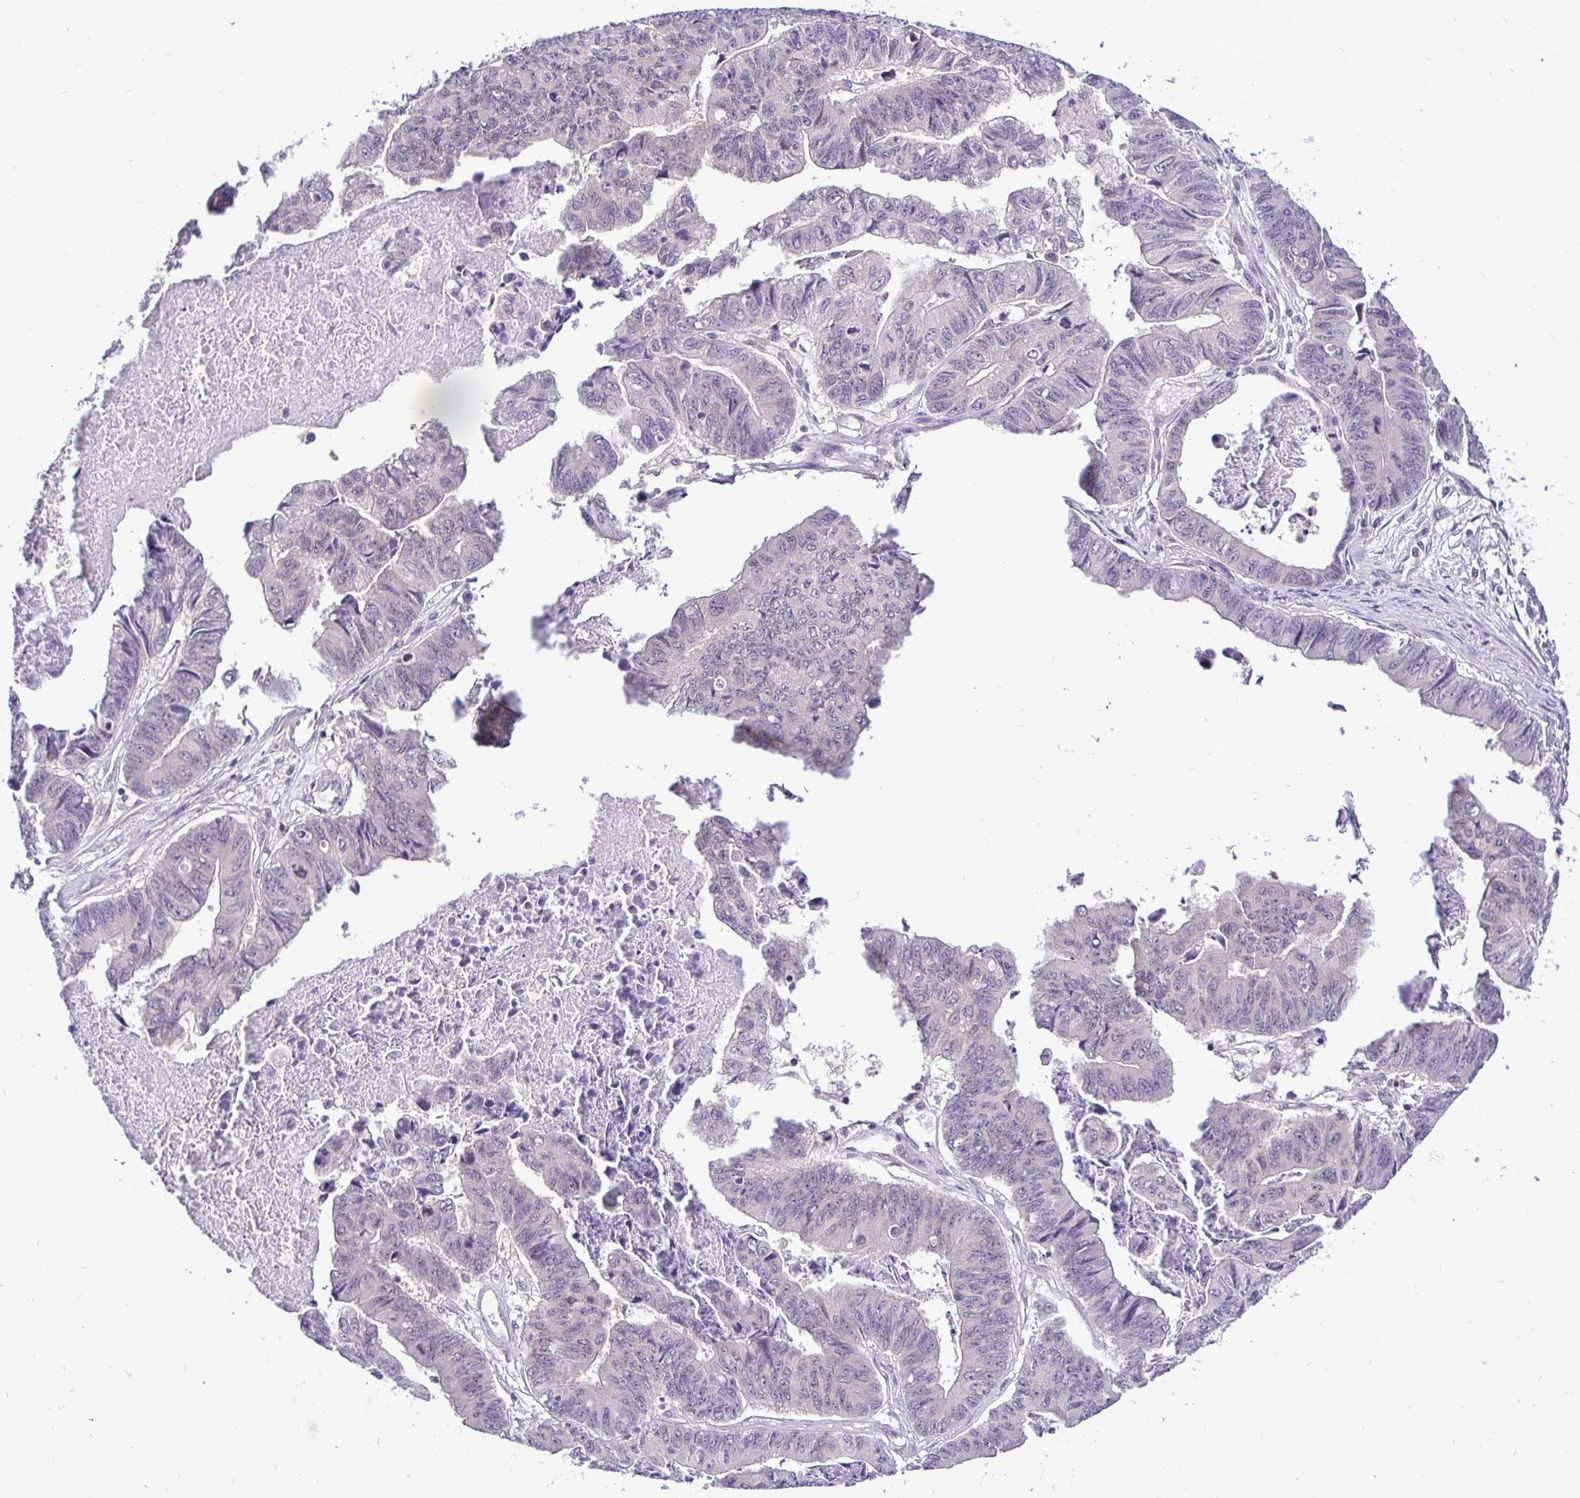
{"staining": {"intensity": "negative", "quantity": "none", "location": "none"}, "tissue": "stomach cancer", "cell_type": "Tumor cells", "image_type": "cancer", "snomed": [{"axis": "morphology", "description": "Adenocarcinoma, NOS"}, {"axis": "topography", "description": "Stomach, lower"}], "caption": "This is an immunohistochemistry (IHC) photomicrograph of stomach cancer (adenocarcinoma). There is no expression in tumor cells.", "gene": "UBE2M", "patient": {"sex": "male", "age": 77}}